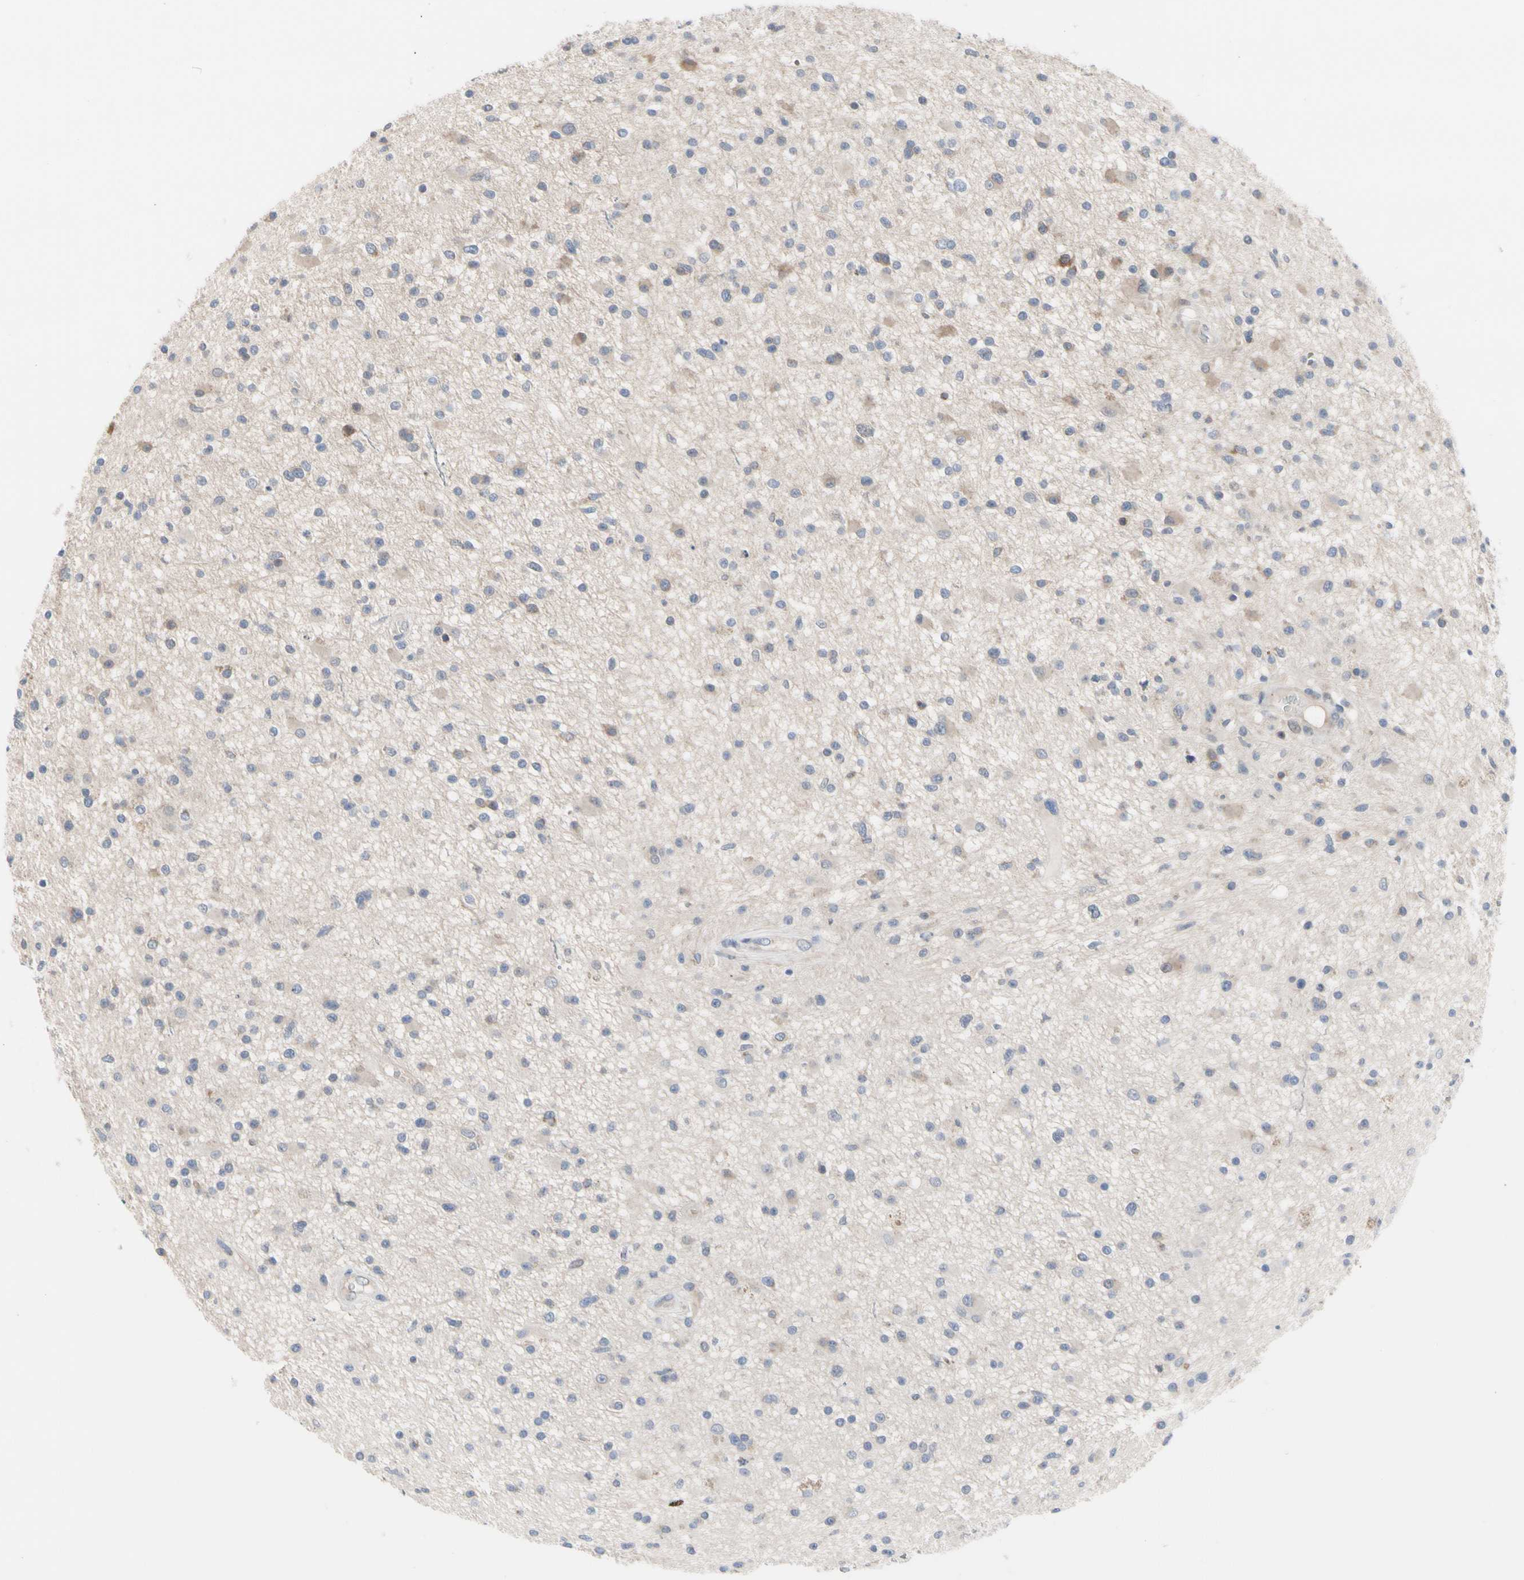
{"staining": {"intensity": "weak", "quantity": "<25%", "location": "cytoplasmic/membranous"}, "tissue": "glioma", "cell_type": "Tumor cells", "image_type": "cancer", "snomed": [{"axis": "morphology", "description": "Glioma, malignant, High grade"}, {"axis": "topography", "description": "Brain"}], "caption": "The photomicrograph demonstrates no staining of tumor cells in malignant glioma (high-grade).", "gene": "MCL1", "patient": {"sex": "male", "age": 33}}